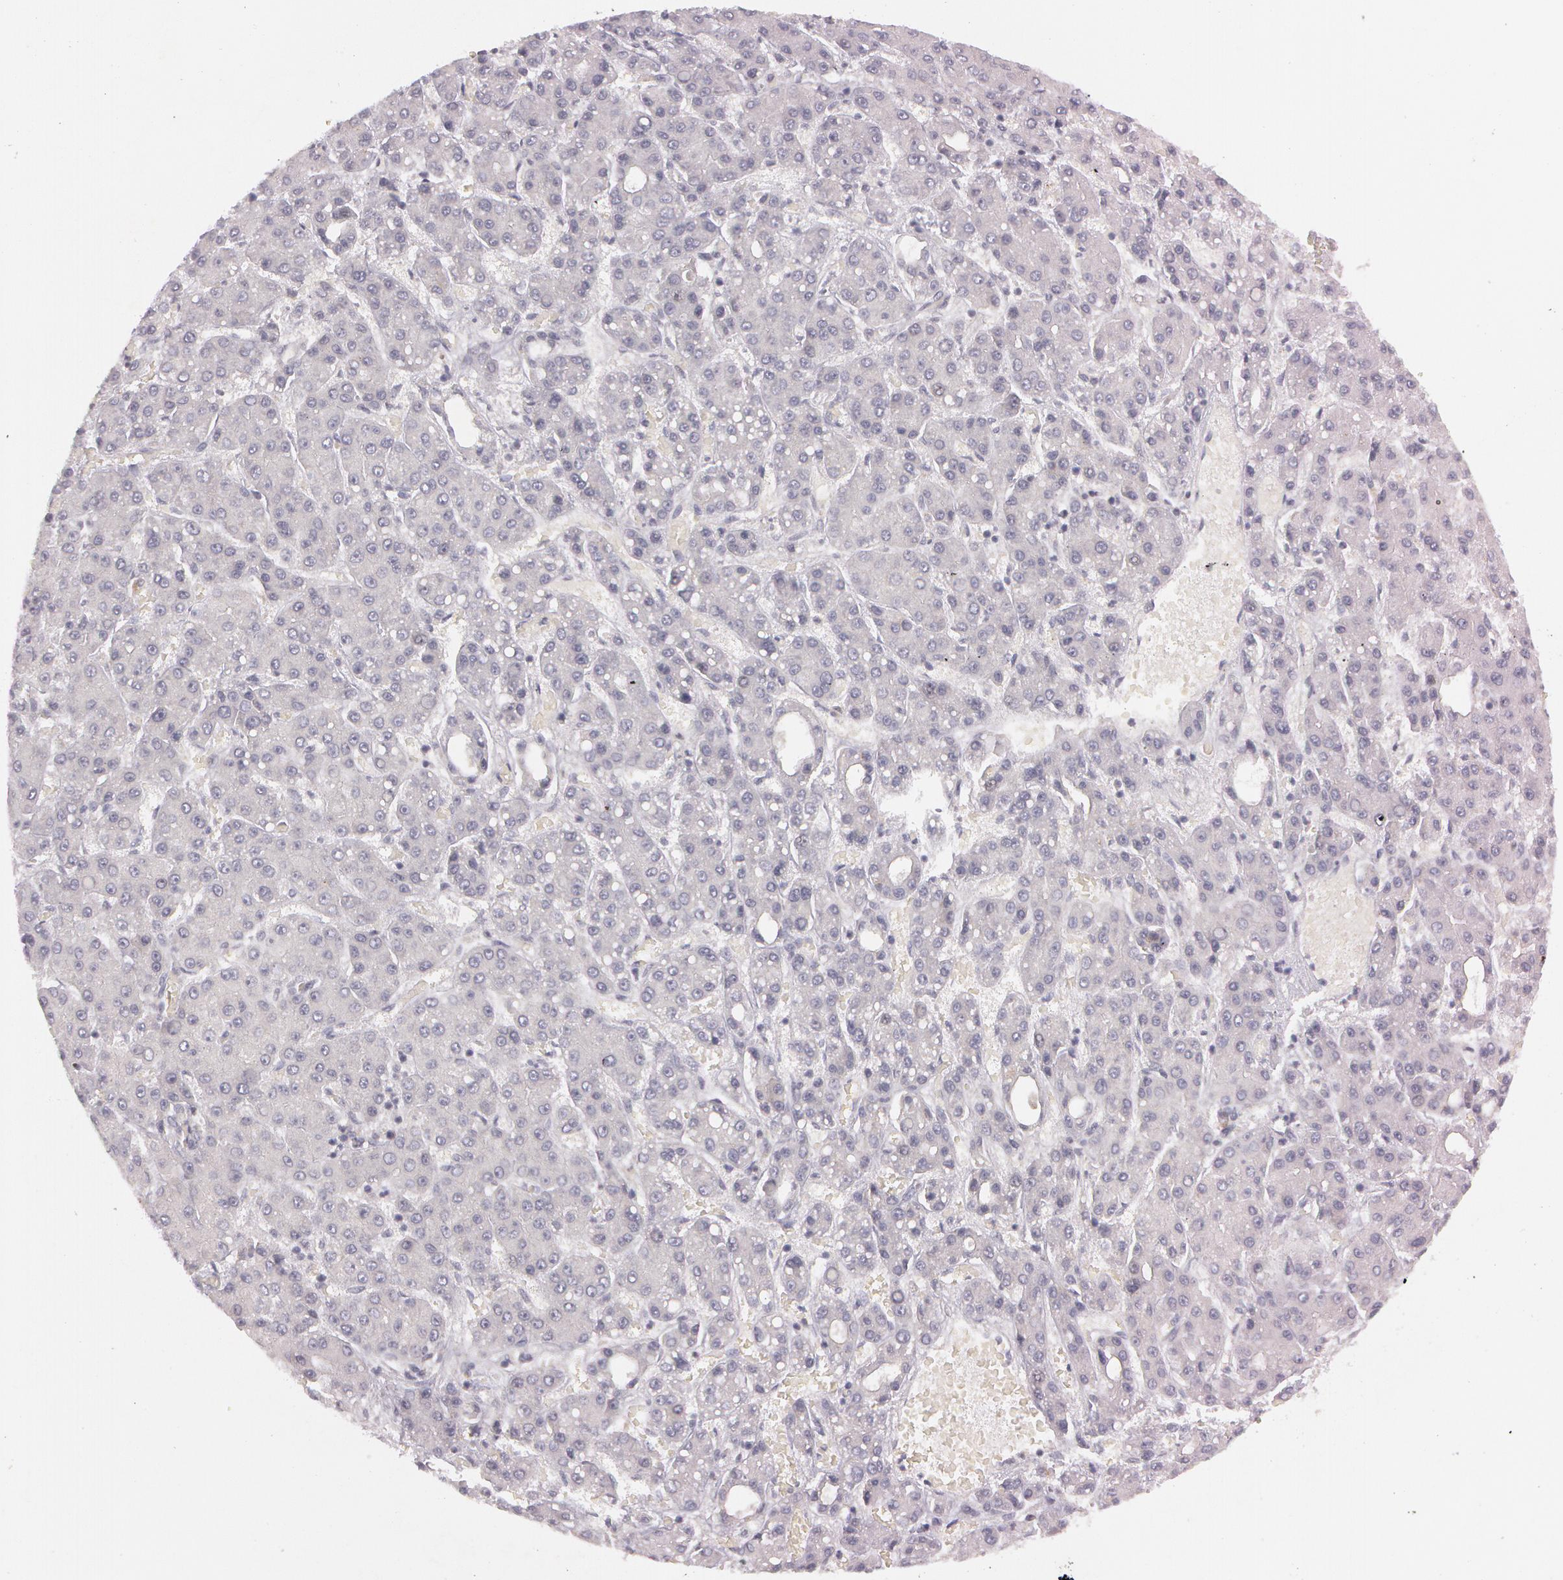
{"staining": {"intensity": "negative", "quantity": "none", "location": "none"}, "tissue": "liver cancer", "cell_type": "Tumor cells", "image_type": "cancer", "snomed": [{"axis": "morphology", "description": "Carcinoma, Hepatocellular, NOS"}, {"axis": "topography", "description": "Liver"}], "caption": "This histopathology image is of liver cancer stained with IHC to label a protein in brown with the nuclei are counter-stained blue. There is no positivity in tumor cells.", "gene": "MXRA5", "patient": {"sex": "male", "age": 69}}